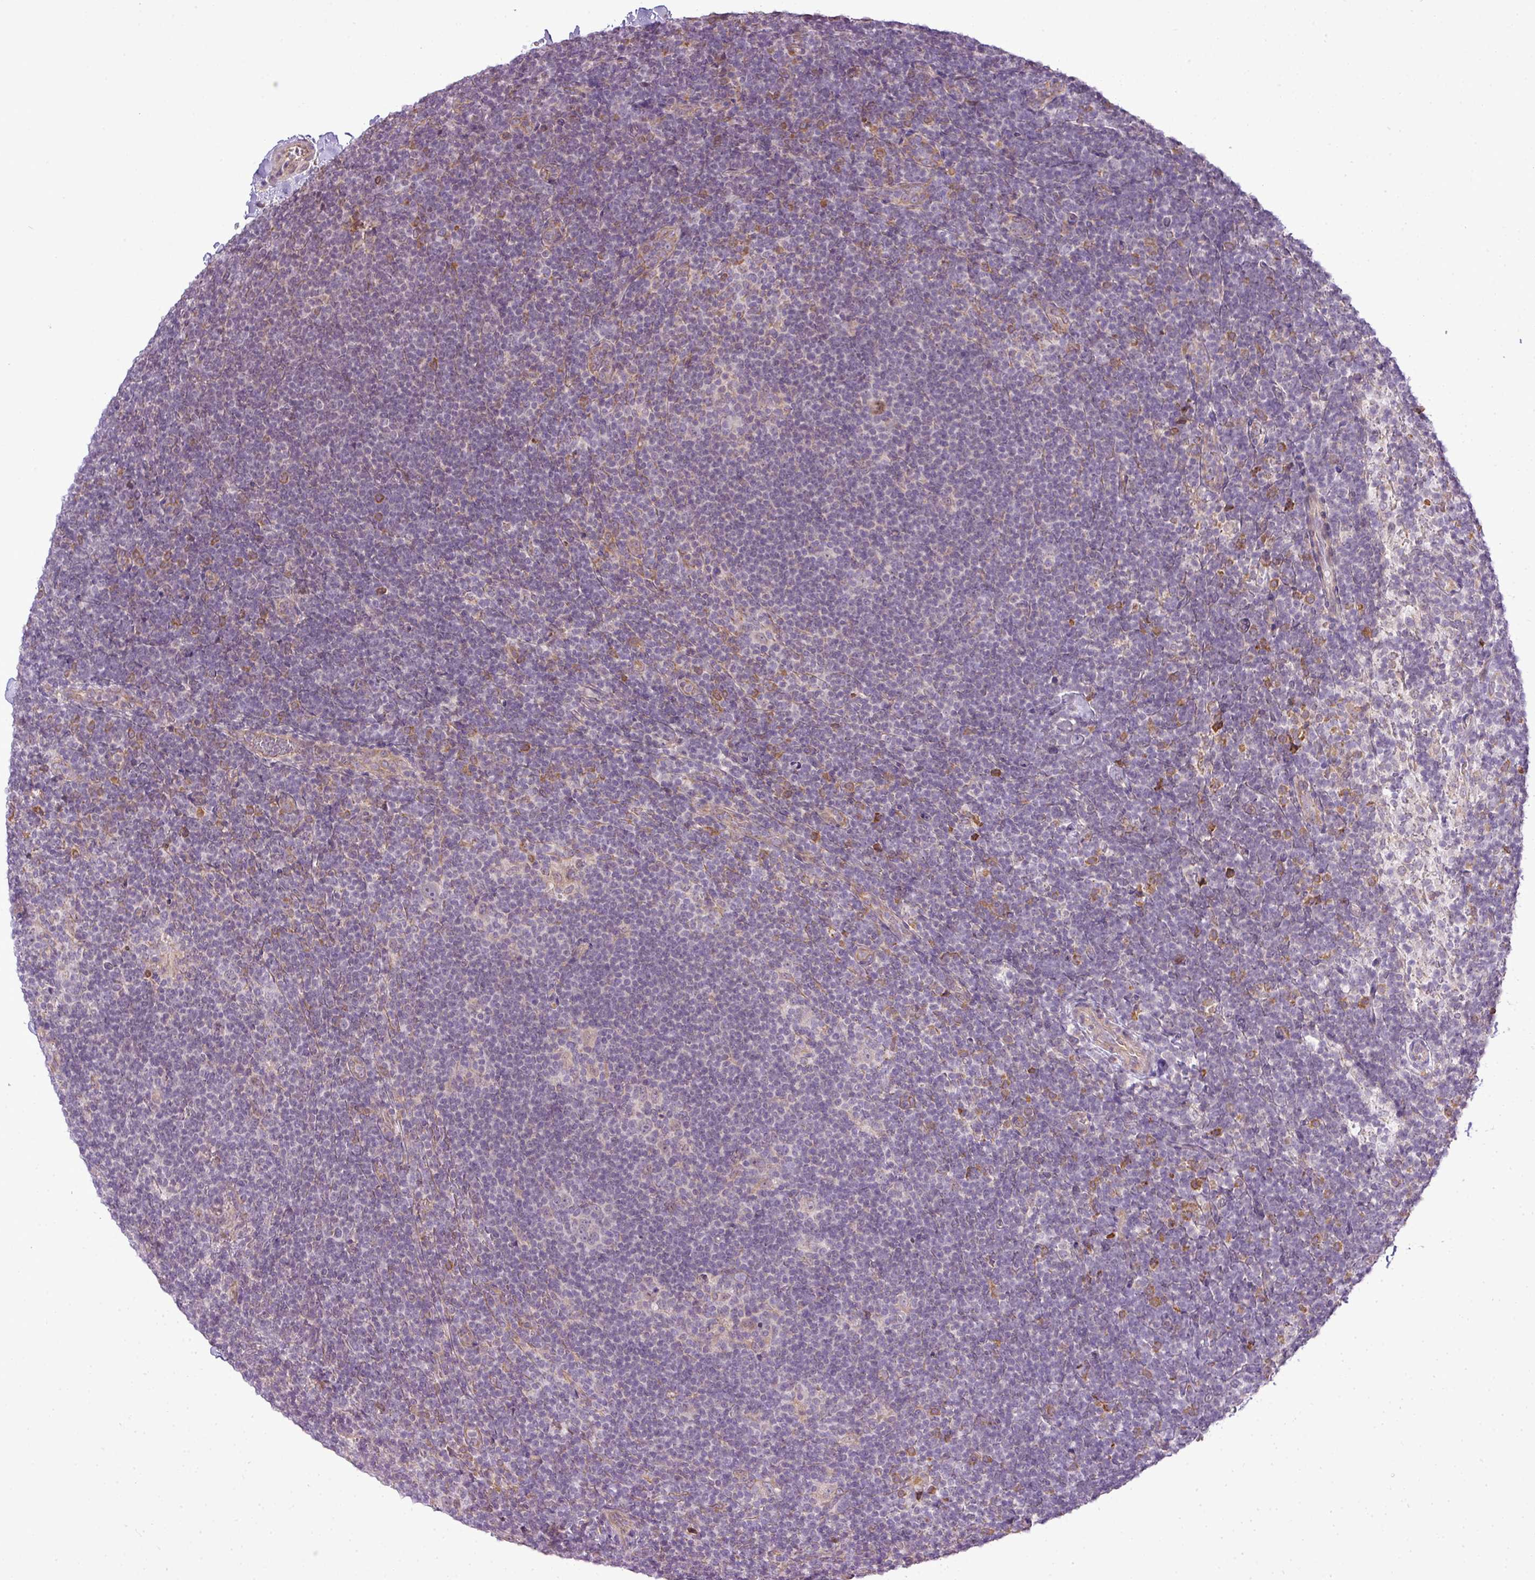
{"staining": {"intensity": "weak", "quantity": "<25%", "location": "nuclear"}, "tissue": "lymphoma", "cell_type": "Tumor cells", "image_type": "cancer", "snomed": [{"axis": "morphology", "description": "Hodgkin's disease, NOS"}, {"axis": "topography", "description": "Lymph node"}], "caption": "This is an immunohistochemistry image of human lymphoma. There is no positivity in tumor cells.", "gene": "COX18", "patient": {"sex": "female", "age": 57}}